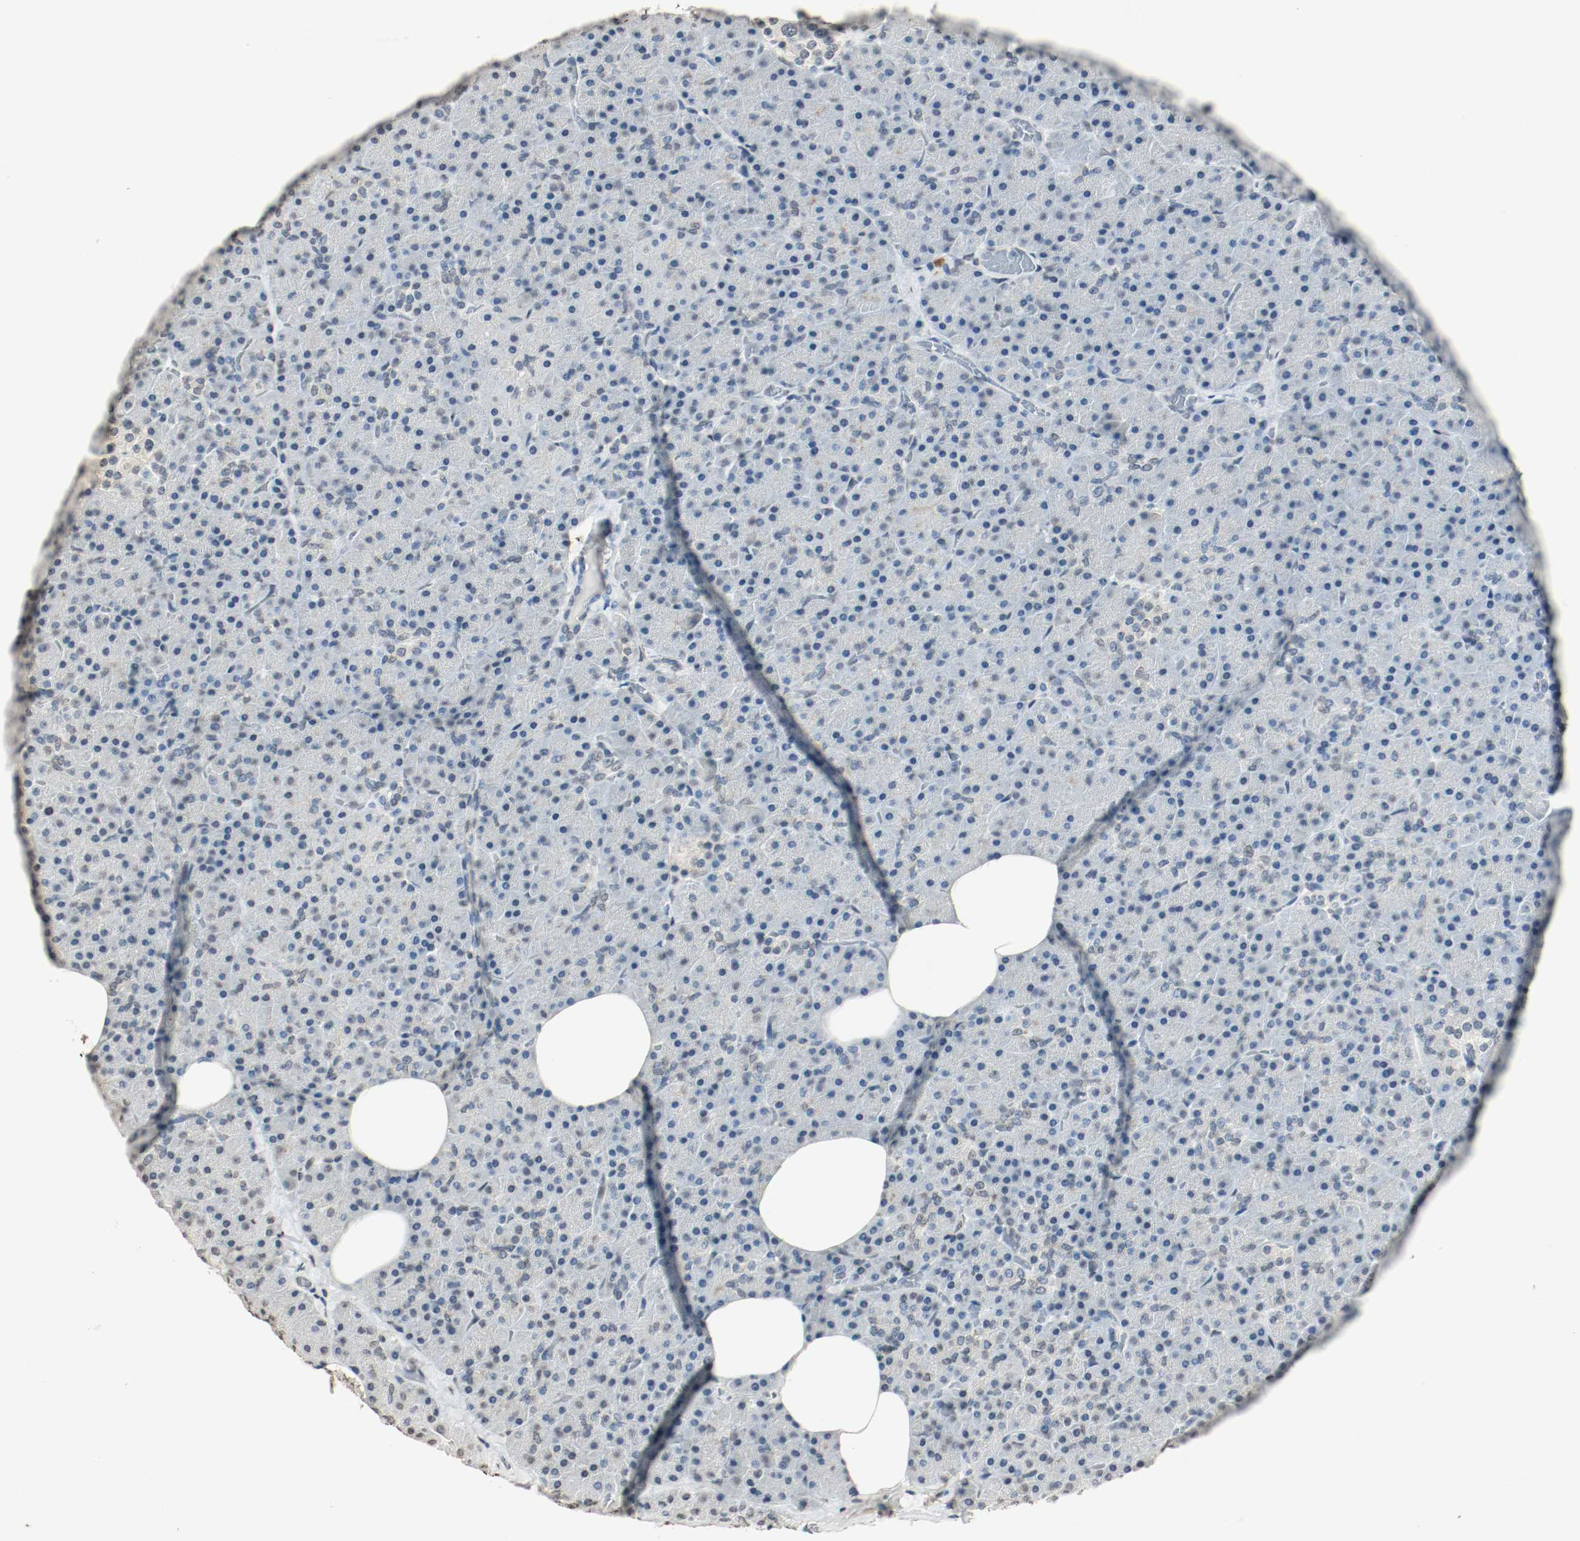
{"staining": {"intensity": "negative", "quantity": "none", "location": "none"}, "tissue": "pancreas", "cell_type": "Exocrine glandular cells", "image_type": "normal", "snomed": [{"axis": "morphology", "description": "Normal tissue, NOS"}, {"axis": "topography", "description": "Pancreas"}], "caption": "An image of pancreas stained for a protein displays no brown staining in exocrine glandular cells.", "gene": "DNMT1", "patient": {"sex": "female", "age": 35}}